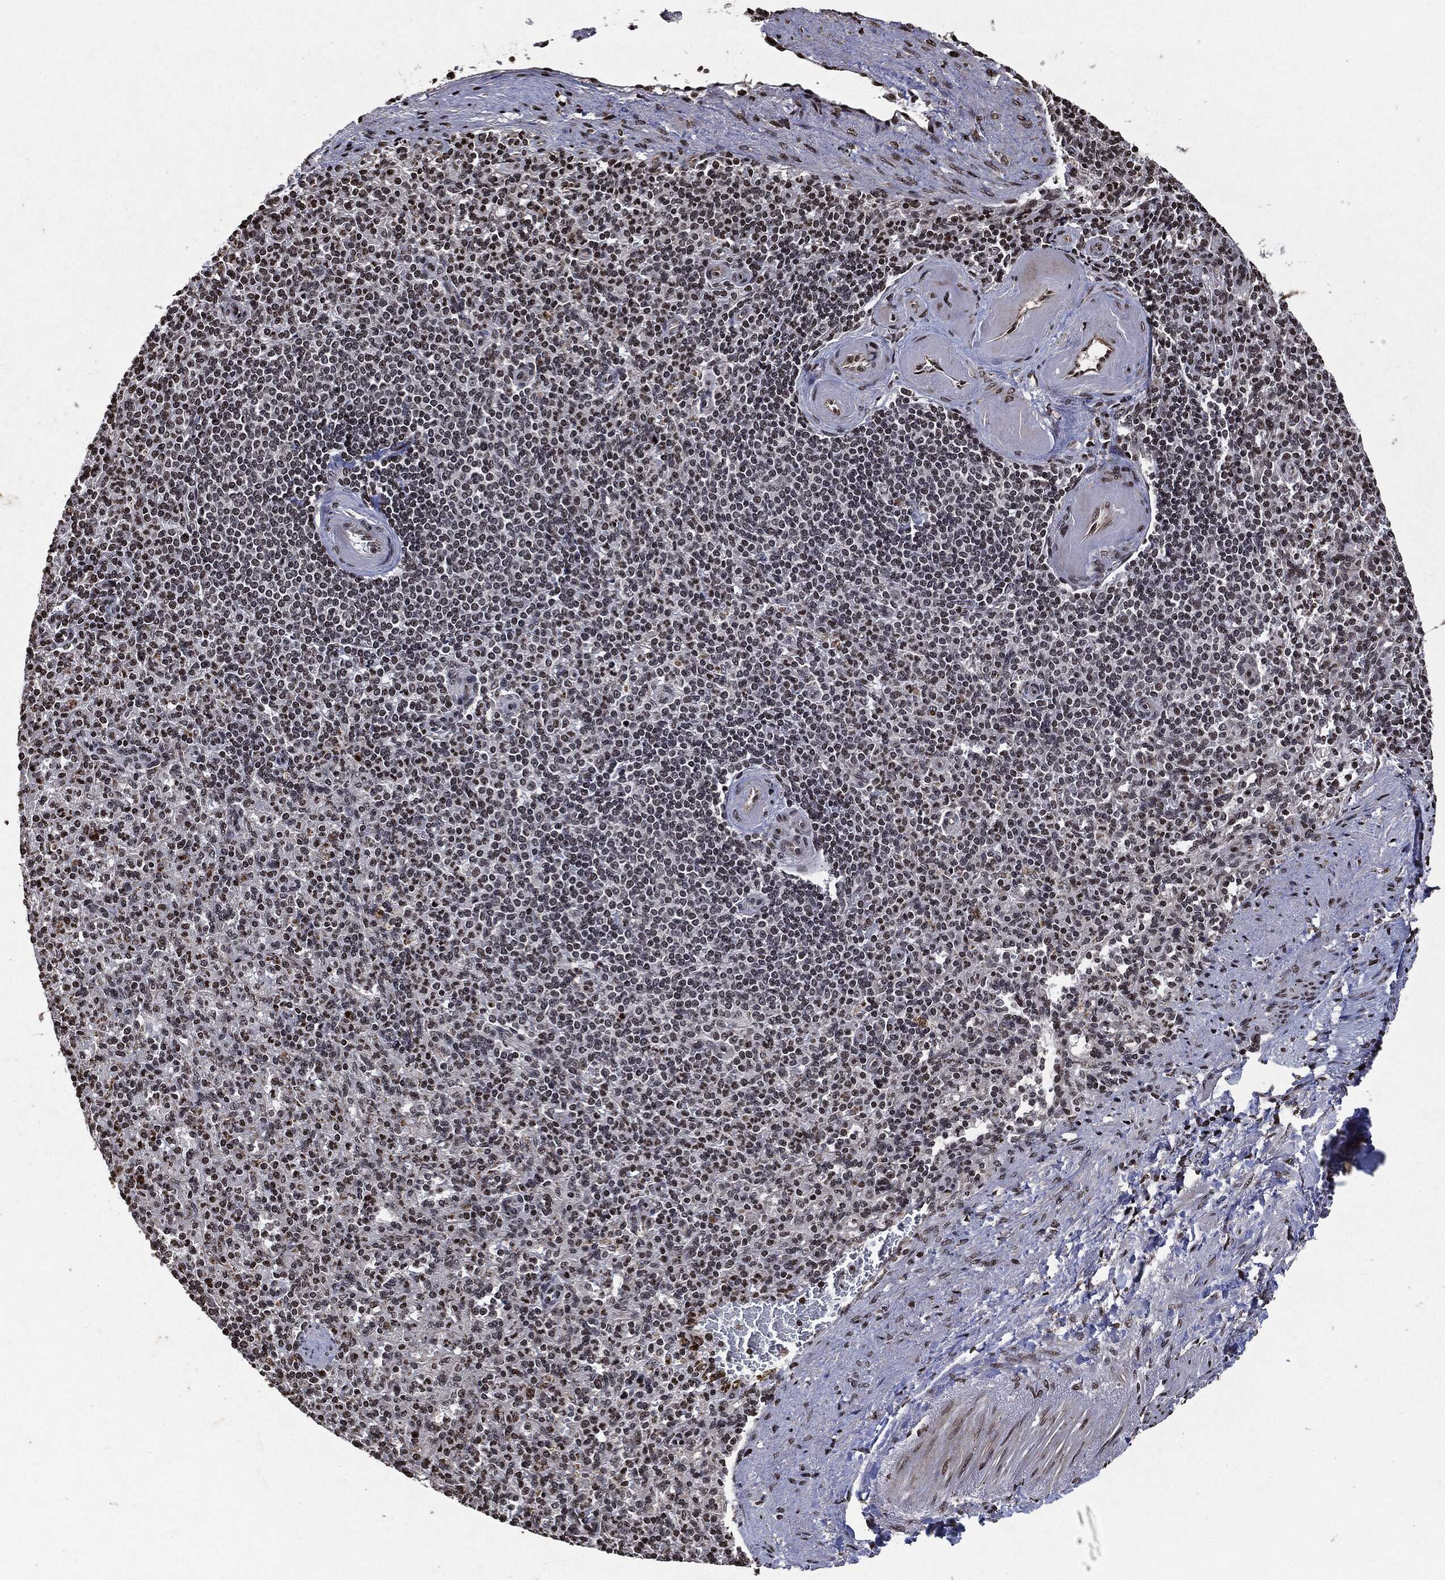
{"staining": {"intensity": "negative", "quantity": "none", "location": "none"}, "tissue": "spleen", "cell_type": "Cells in red pulp", "image_type": "normal", "snomed": [{"axis": "morphology", "description": "Normal tissue, NOS"}, {"axis": "topography", "description": "Spleen"}], "caption": "Spleen was stained to show a protein in brown. There is no significant expression in cells in red pulp. The staining was performed using DAB to visualize the protein expression in brown, while the nuclei were stained in blue with hematoxylin (Magnification: 20x).", "gene": "JUN", "patient": {"sex": "female", "age": 74}}